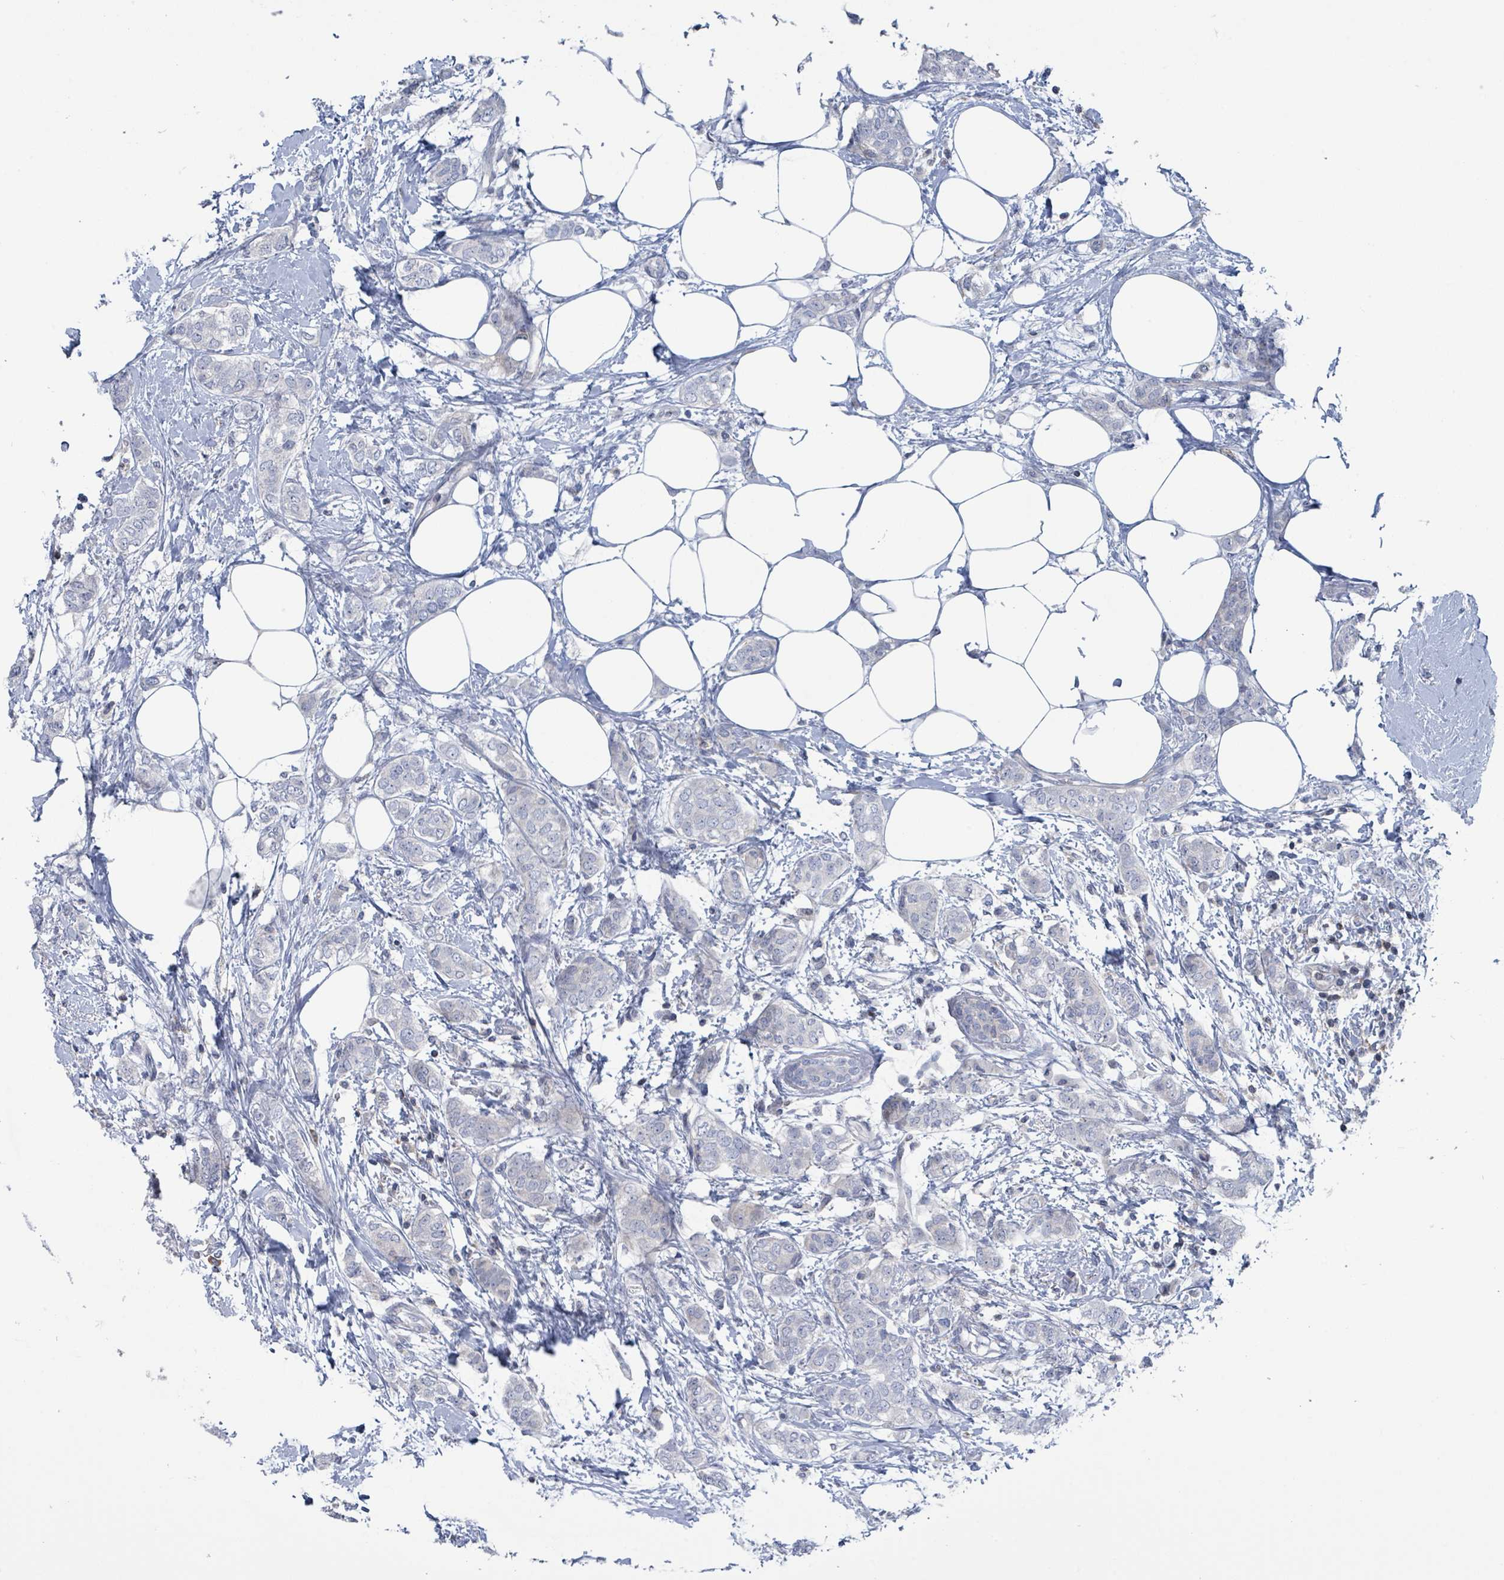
{"staining": {"intensity": "negative", "quantity": "none", "location": "none"}, "tissue": "breast cancer", "cell_type": "Tumor cells", "image_type": "cancer", "snomed": [{"axis": "morphology", "description": "Duct carcinoma"}, {"axis": "topography", "description": "Breast"}], "caption": "The IHC image has no significant staining in tumor cells of breast cancer (intraductal carcinoma) tissue.", "gene": "DGKZ", "patient": {"sex": "female", "age": 72}}